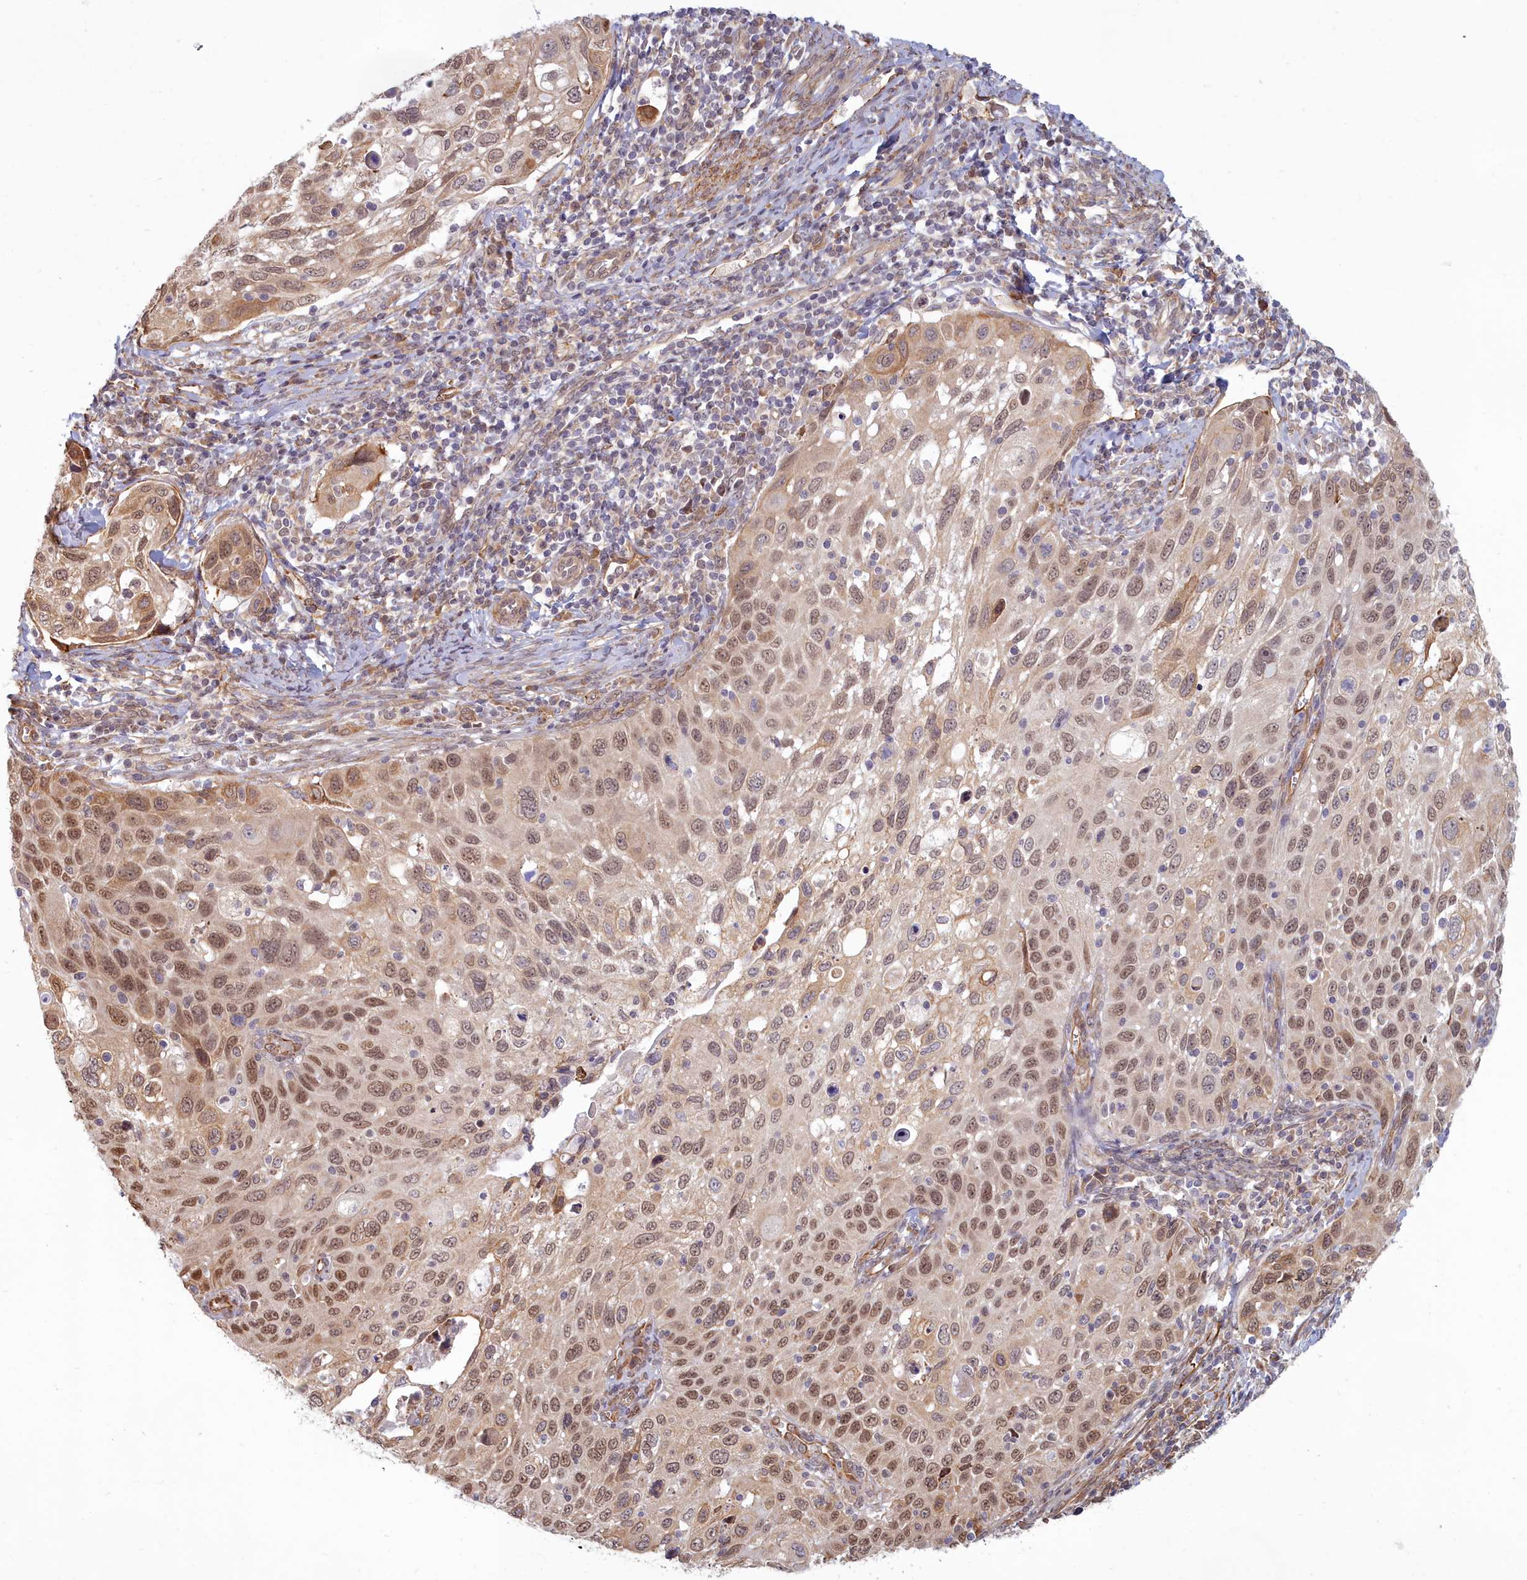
{"staining": {"intensity": "moderate", "quantity": ">75%", "location": "nuclear"}, "tissue": "cervical cancer", "cell_type": "Tumor cells", "image_type": "cancer", "snomed": [{"axis": "morphology", "description": "Squamous cell carcinoma, NOS"}, {"axis": "topography", "description": "Cervix"}], "caption": "Immunohistochemistry (IHC) of human squamous cell carcinoma (cervical) reveals medium levels of moderate nuclear expression in about >75% of tumor cells.", "gene": "MAK16", "patient": {"sex": "female", "age": 70}}